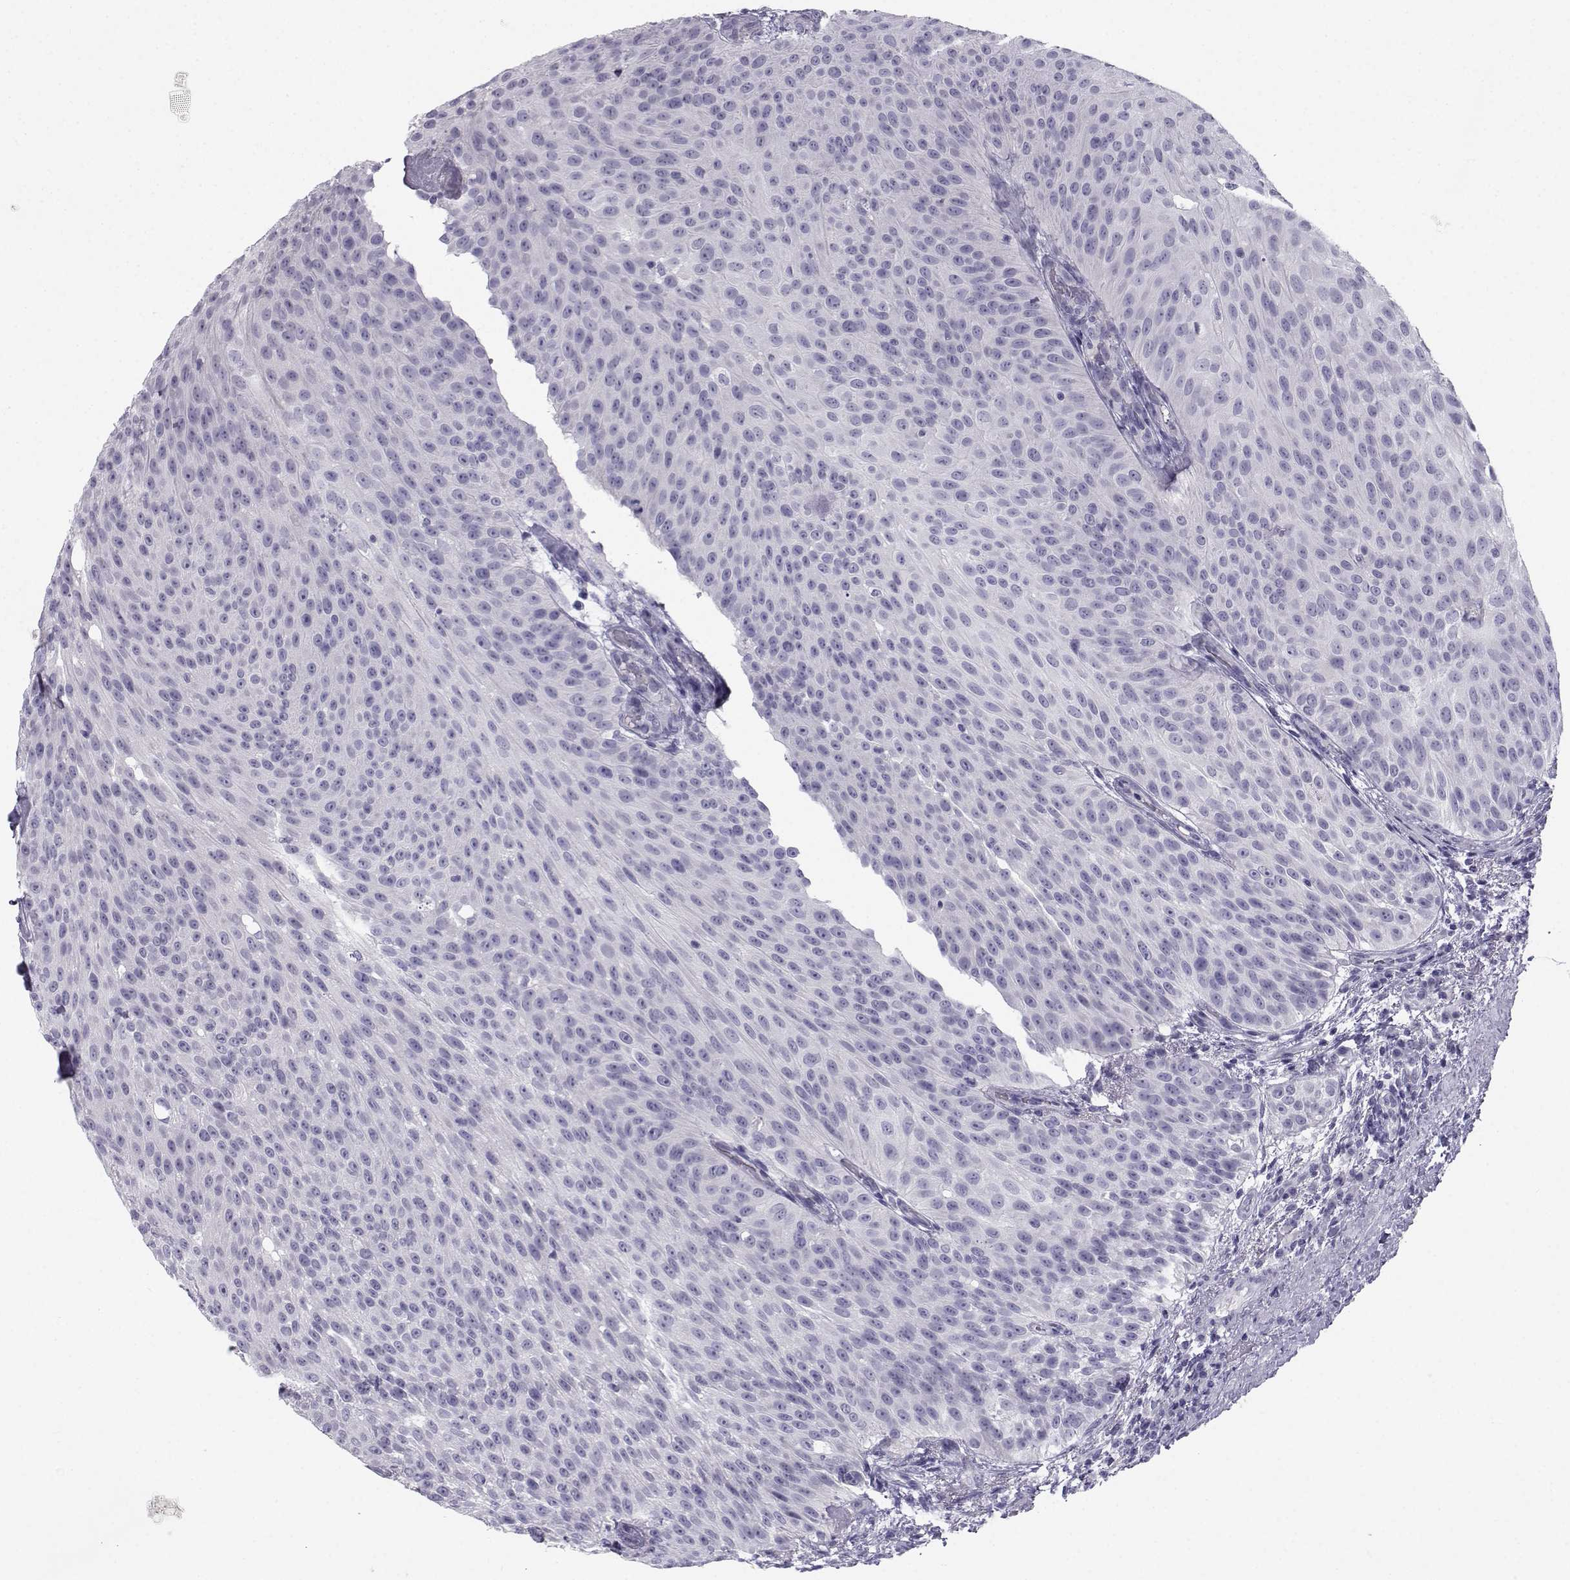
{"staining": {"intensity": "negative", "quantity": "none", "location": "none"}, "tissue": "urothelial cancer", "cell_type": "Tumor cells", "image_type": "cancer", "snomed": [{"axis": "morphology", "description": "Urothelial carcinoma, Low grade"}, {"axis": "topography", "description": "Urinary bladder"}], "caption": "This is a histopathology image of immunohistochemistry (IHC) staining of low-grade urothelial carcinoma, which shows no positivity in tumor cells.", "gene": "PCSK1N", "patient": {"sex": "male", "age": 78}}